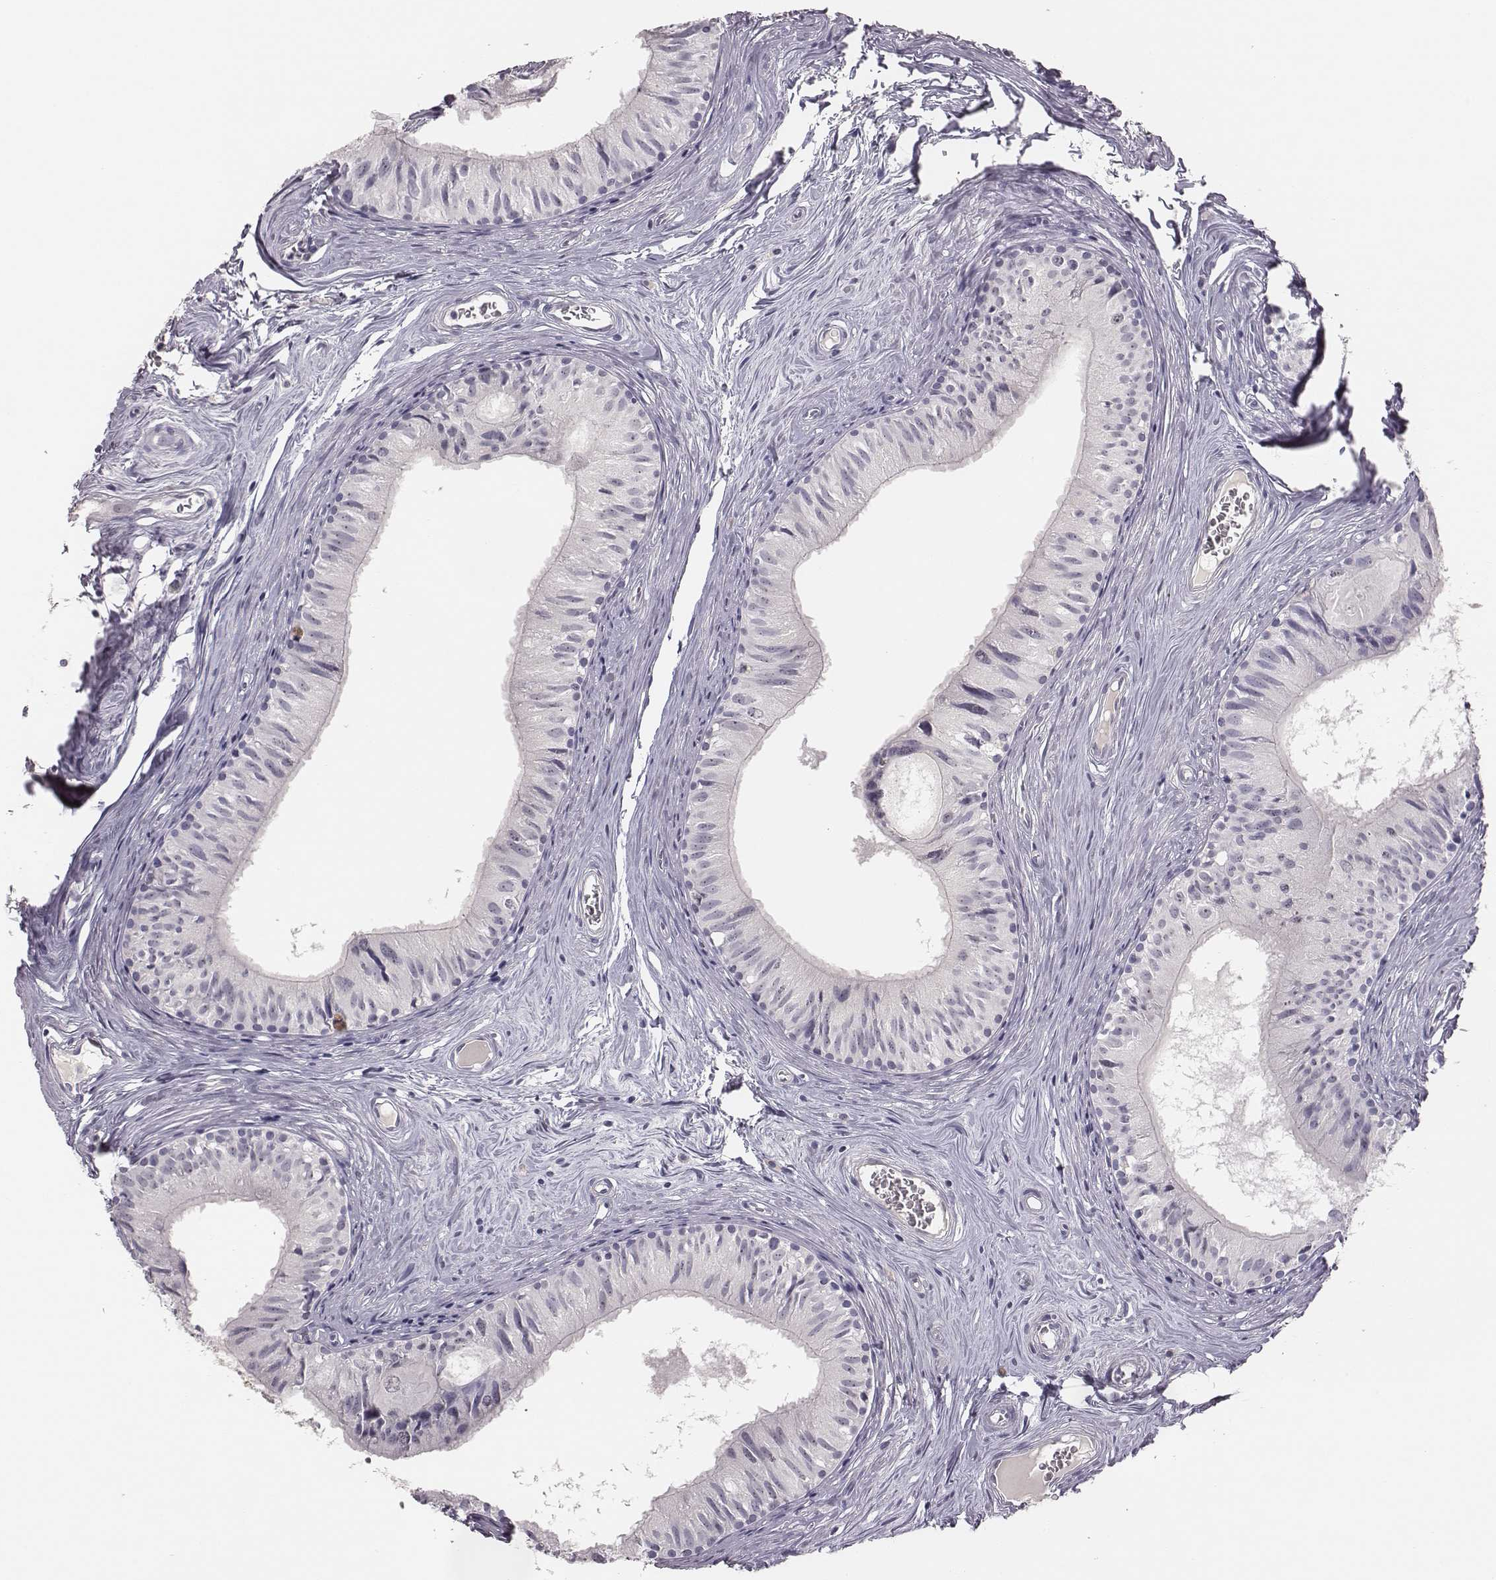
{"staining": {"intensity": "moderate", "quantity": "25%-75%", "location": "nuclear"}, "tissue": "epididymis", "cell_type": "Glandular cells", "image_type": "normal", "snomed": [{"axis": "morphology", "description": "Normal tissue, NOS"}, {"axis": "topography", "description": "Epididymis"}], "caption": "Immunohistochemical staining of normal epididymis displays moderate nuclear protein staining in approximately 25%-75% of glandular cells.", "gene": "NIFK", "patient": {"sex": "male", "age": 52}}